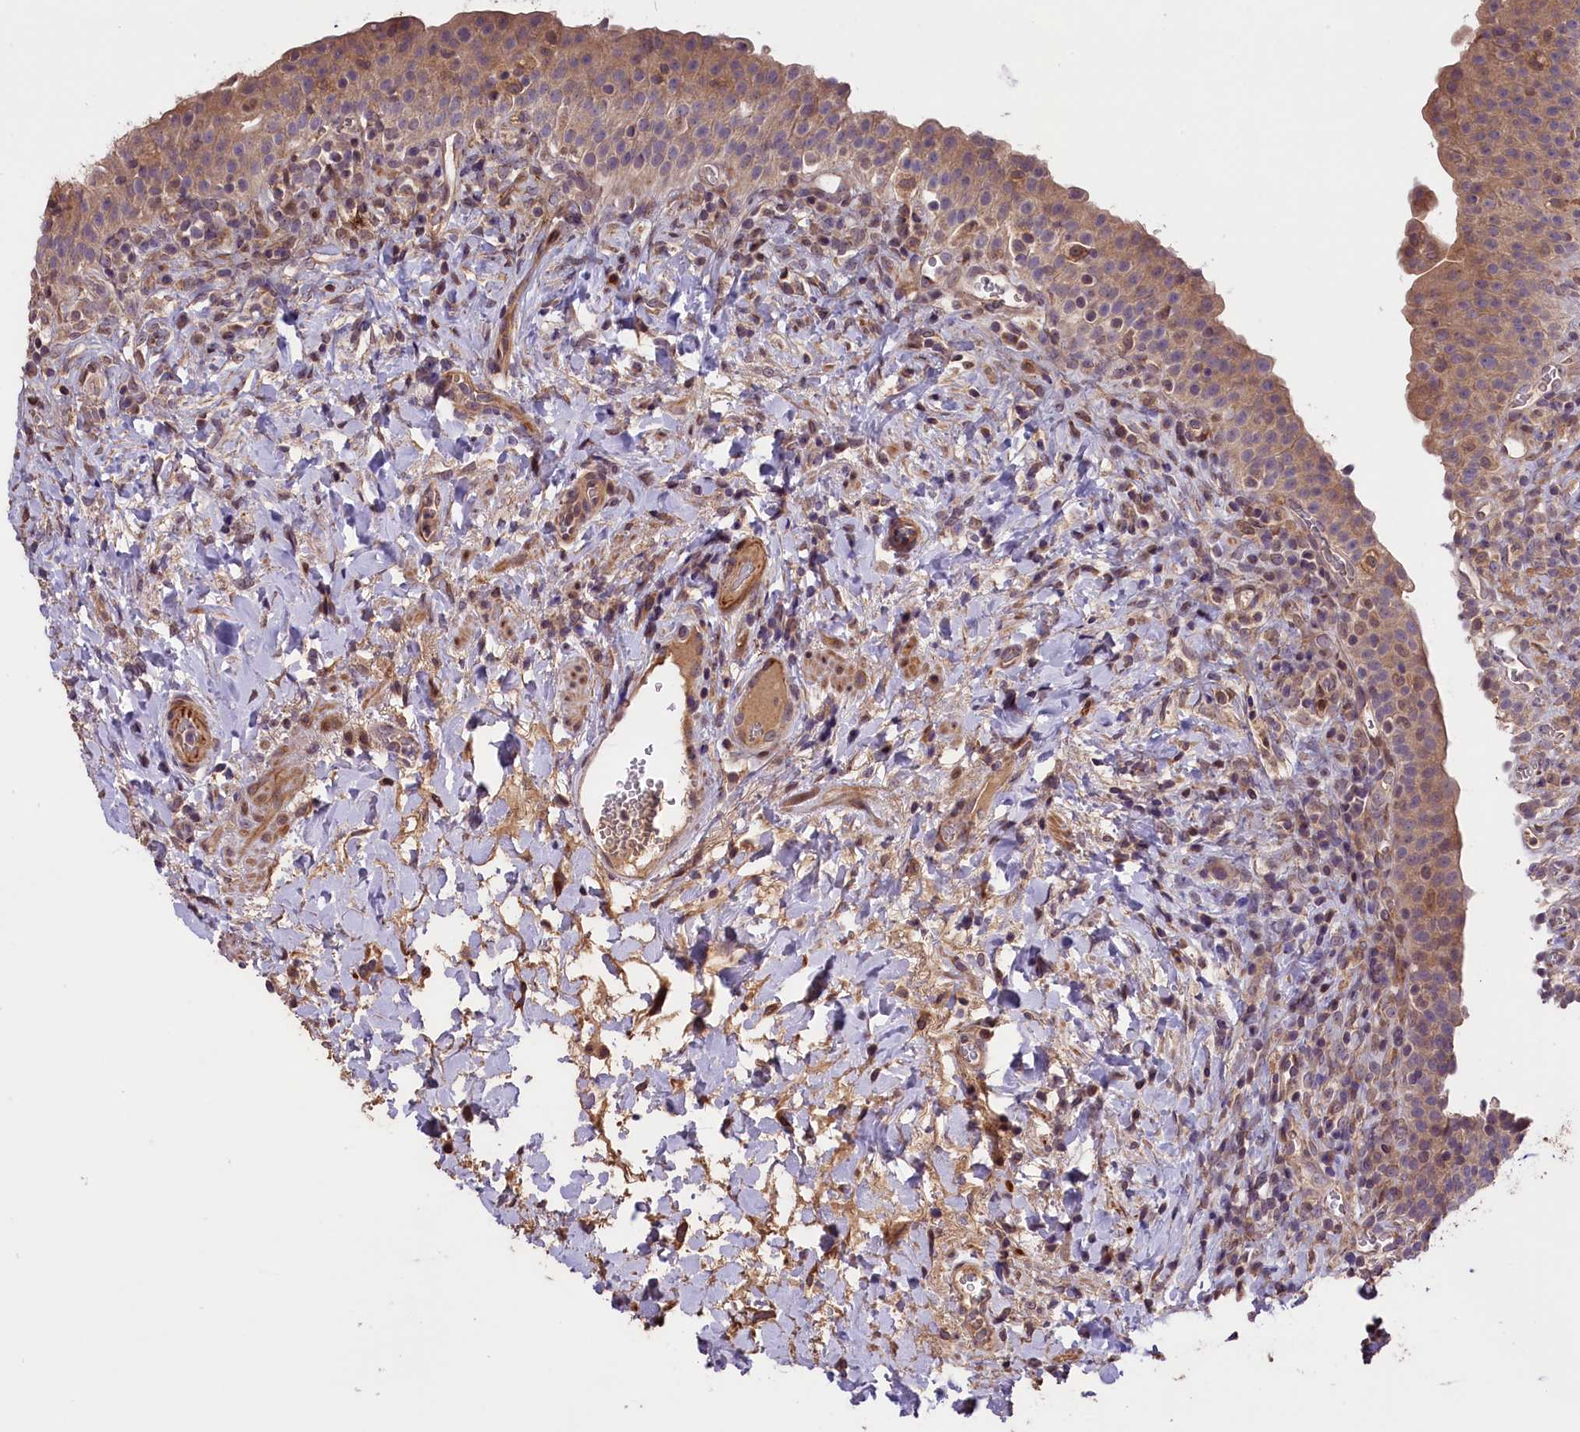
{"staining": {"intensity": "weak", "quantity": "25%-75%", "location": "cytoplasmic/membranous"}, "tissue": "urinary bladder", "cell_type": "Urothelial cells", "image_type": "normal", "snomed": [{"axis": "morphology", "description": "Normal tissue, NOS"}, {"axis": "morphology", "description": "Inflammation, NOS"}, {"axis": "topography", "description": "Urinary bladder"}], "caption": "Protein staining of normal urinary bladder shows weak cytoplasmic/membranous expression in about 25%-75% of urothelial cells. (brown staining indicates protein expression, while blue staining denotes nuclei).", "gene": "DNAJB9", "patient": {"sex": "male", "age": 64}}